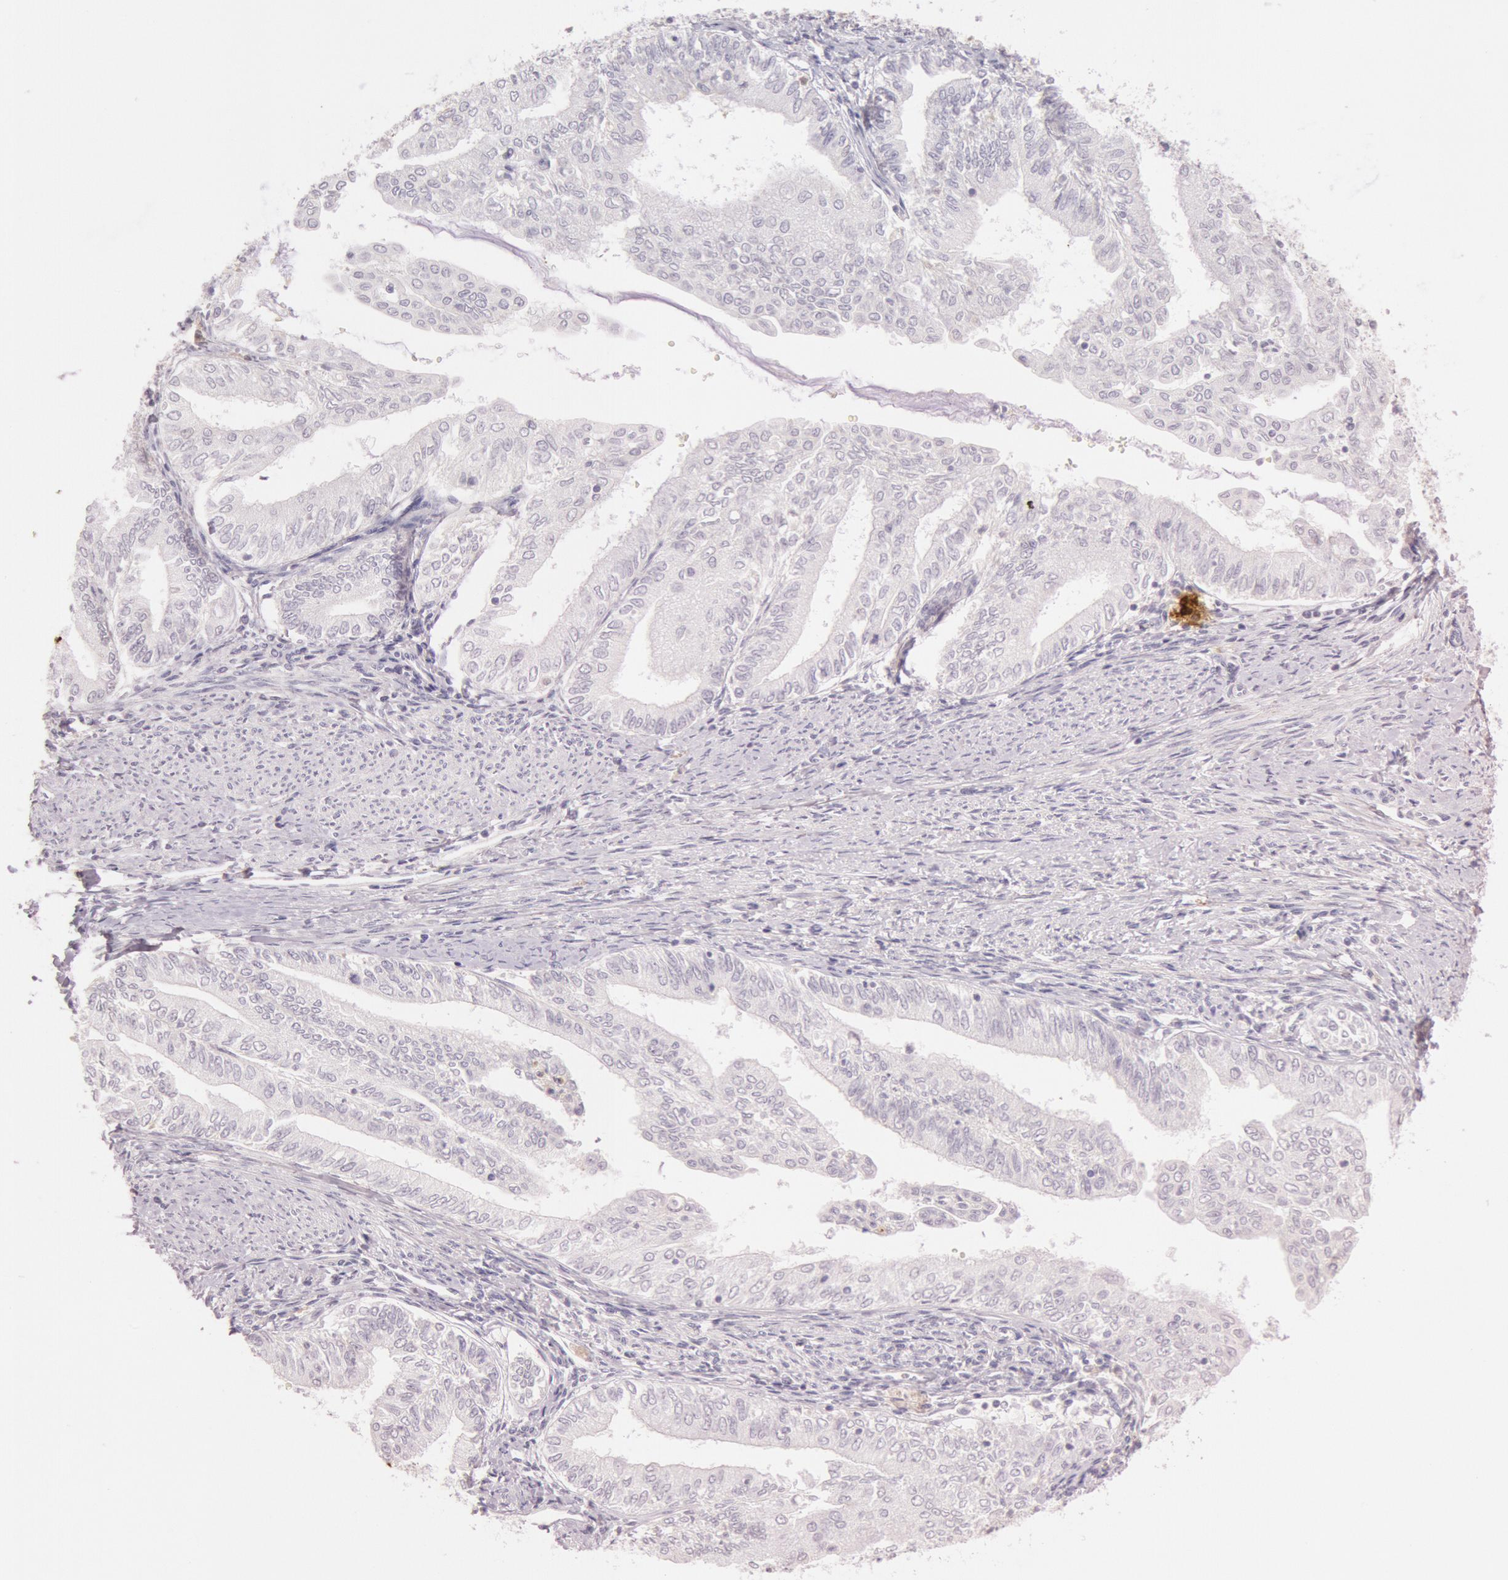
{"staining": {"intensity": "negative", "quantity": "none", "location": "none"}, "tissue": "endometrial cancer", "cell_type": "Tumor cells", "image_type": "cancer", "snomed": [{"axis": "morphology", "description": "Adenocarcinoma, NOS"}, {"axis": "topography", "description": "Endometrium"}], "caption": "DAB (3,3'-diaminobenzidine) immunohistochemical staining of endometrial cancer displays no significant staining in tumor cells.", "gene": "KDM6A", "patient": {"sex": "female", "age": 66}}